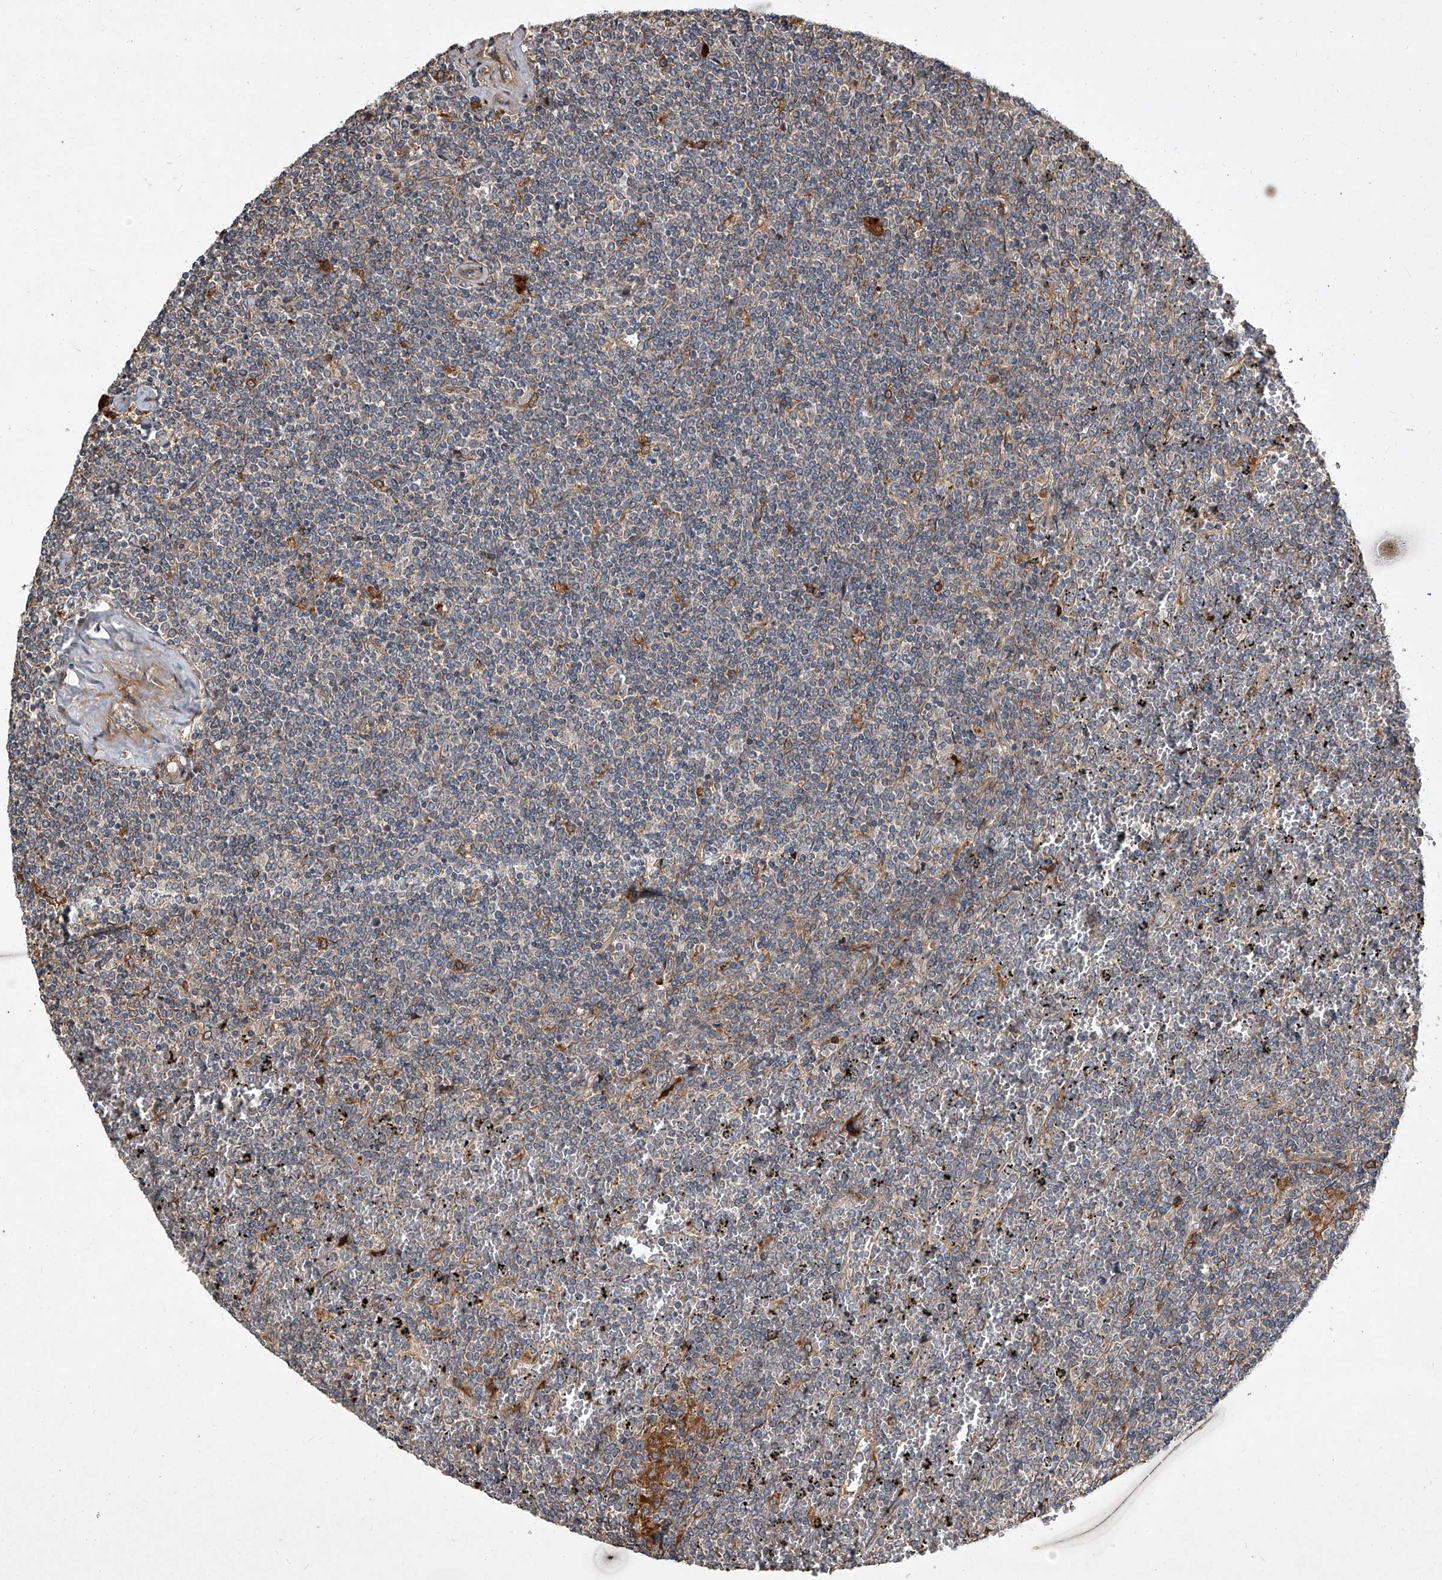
{"staining": {"intensity": "weak", "quantity": "<25%", "location": "cytoplasmic/membranous"}, "tissue": "lymphoma", "cell_type": "Tumor cells", "image_type": "cancer", "snomed": [{"axis": "morphology", "description": "Malignant lymphoma, non-Hodgkin's type, Low grade"}, {"axis": "topography", "description": "Spleen"}], "caption": "Tumor cells are negative for brown protein staining in lymphoma.", "gene": "EVA1C", "patient": {"sex": "female", "age": 19}}